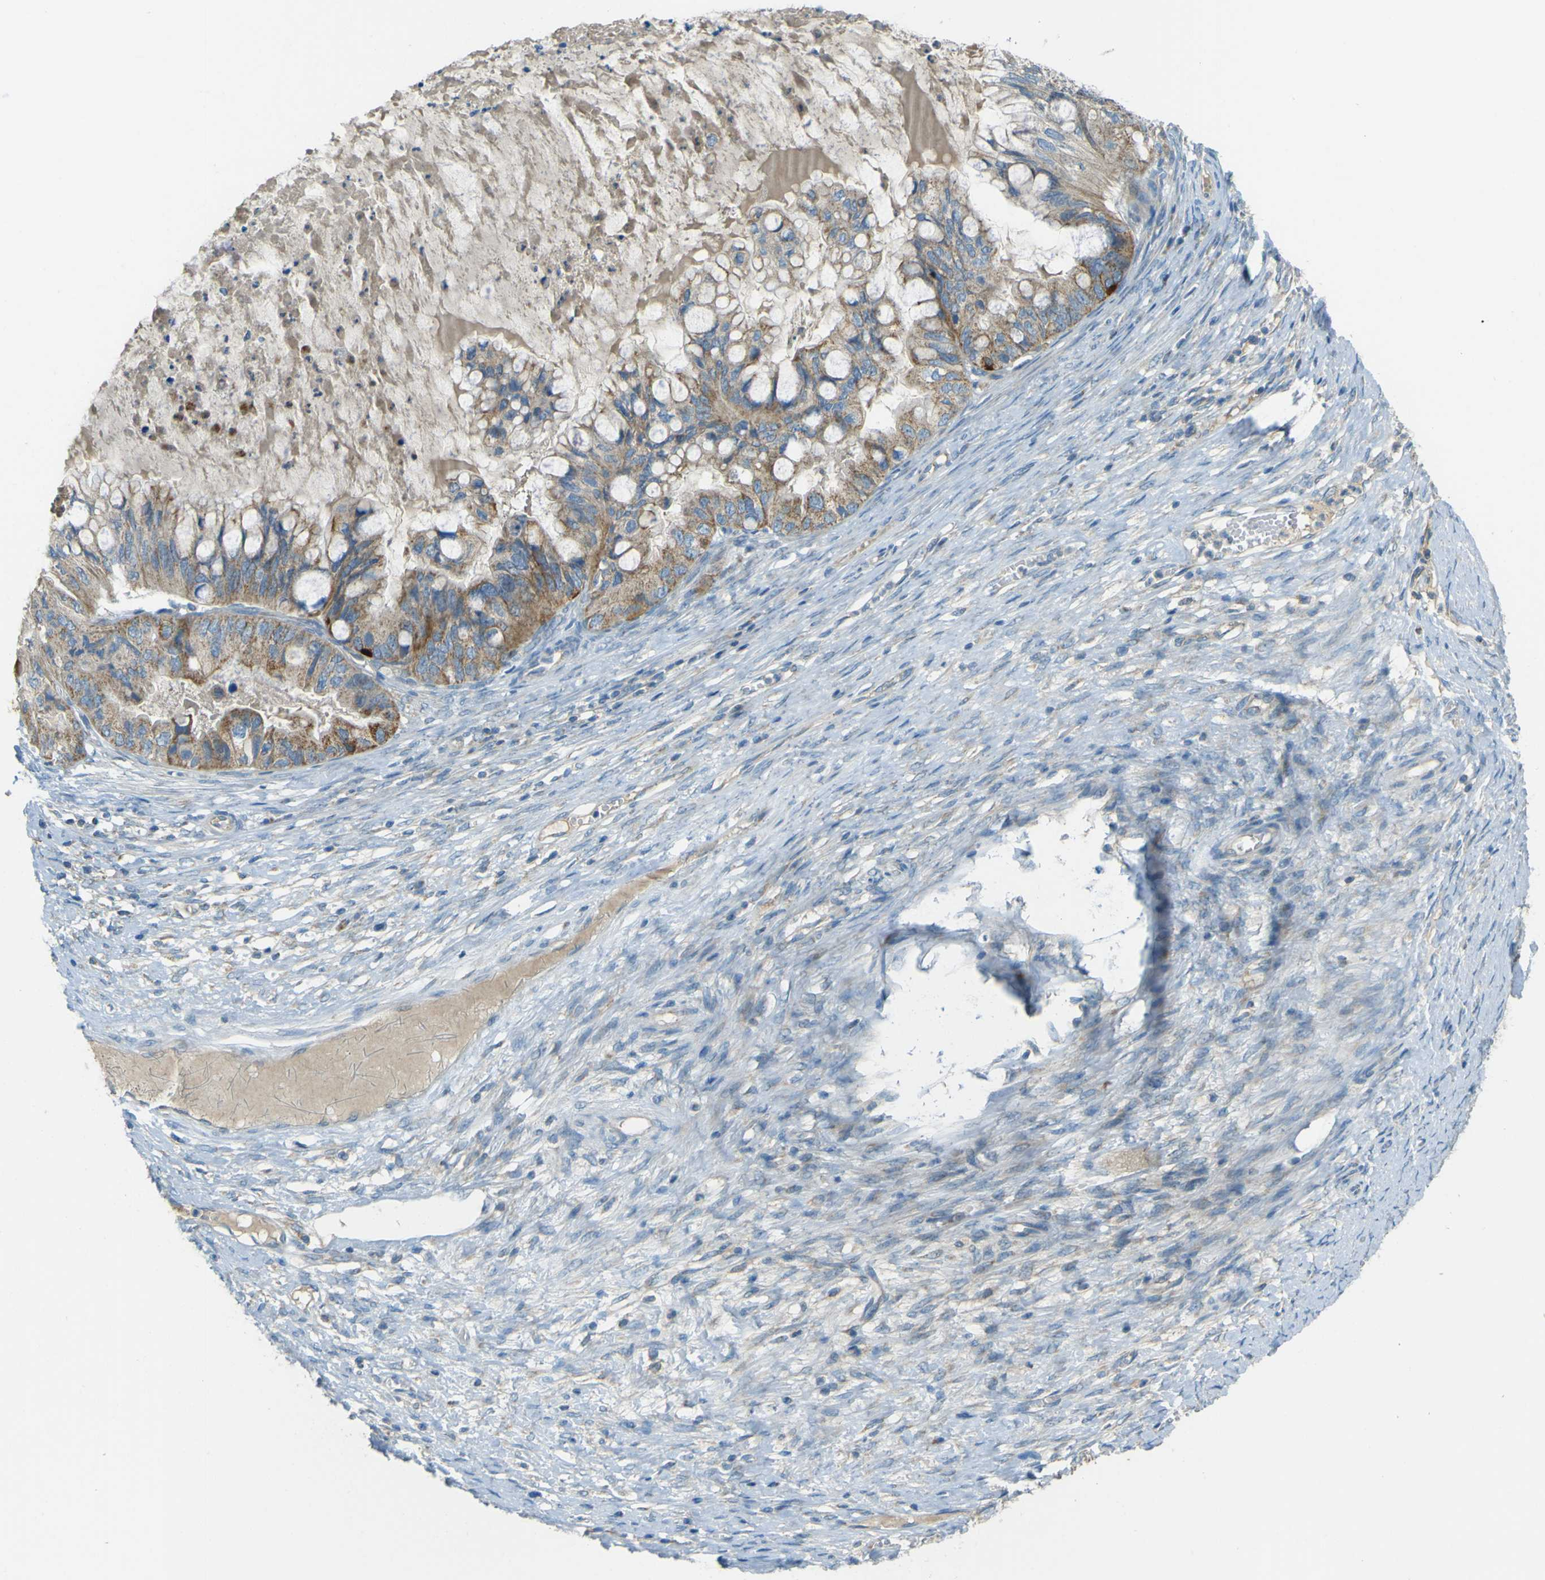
{"staining": {"intensity": "moderate", "quantity": ">75%", "location": "cytoplasmic/membranous"}, "tissue": "ovarian cancer", "cell_type": "Tumor cells", "image_type": "cancer", "snomed": [{"axis": "morphology", "description": "Cystadenocarcinoma, mucinous, NOS"}, {"axis": "topography", "description": "Ovary"}], "caption": "Immunohistochemical staining of human ovarian mucinous cystadenocarcinoma exhibits medium levels of moderate cytoplasmic/membranous positivity in approximately >75% of tumor cells.", "gene": "FKTN", "patient": {"sex": "female", "age": 80}}